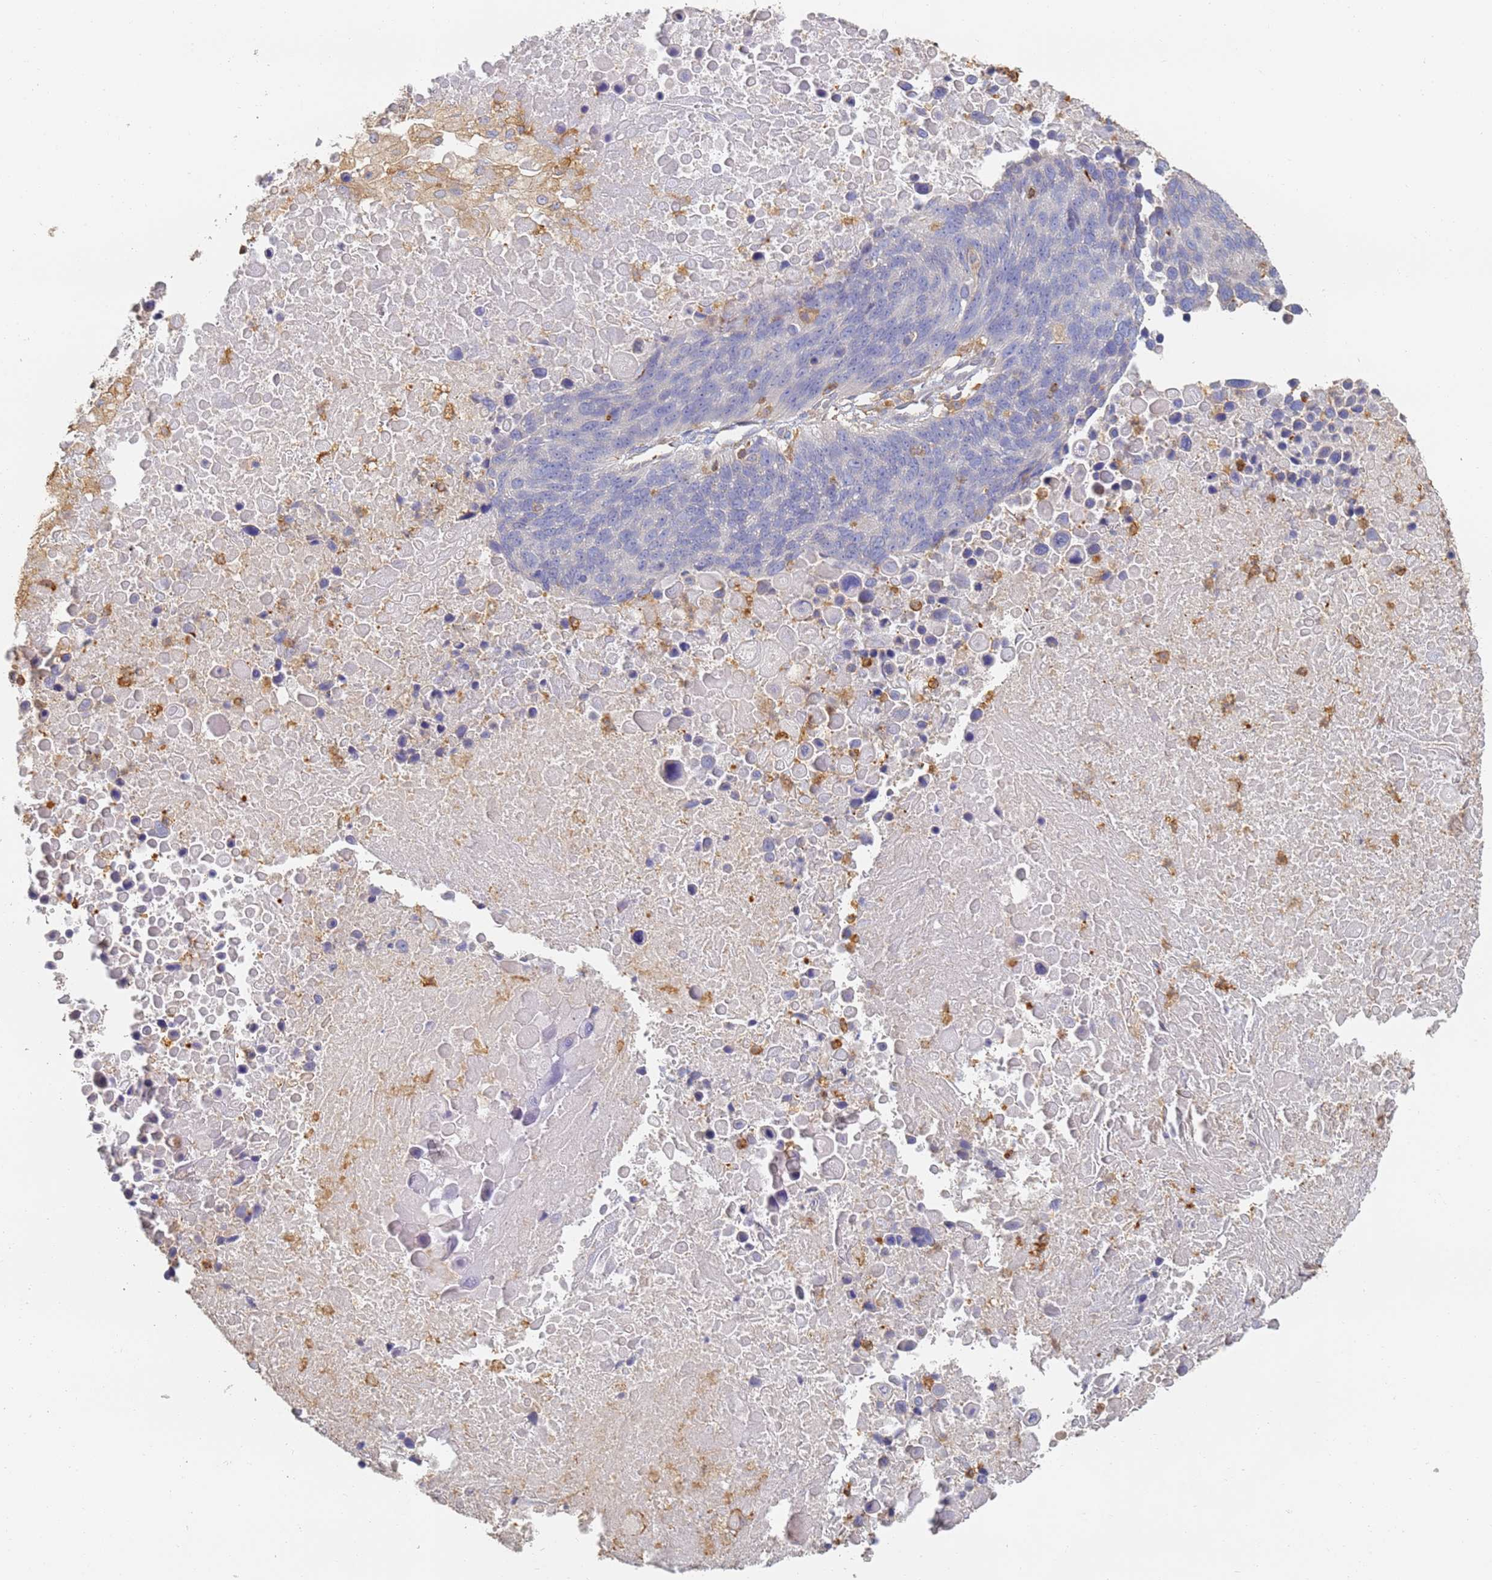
{"staining": {"intensity": "negative", "quantity": "none", "location": "none"}, "tissue": "lung cancer", "cell_type": "Tumor cells", "image_type": "cancer", "snomed": [{"axis": "morphology", "description": "Normal tissue, NOS"}, {"axis": "morphology", "description": "Squamous cell carcinoma, NOS"}, {"axis": "topography", "description": "Lymph node"}, {"axis": "topography", "description": "Lung"}], "caption": "The image displays no significant staining in tumor cells of lung cancer (squamous cell carcinoma).", "gene": "BIN2", "patient": {"sex": "male", "age": 66}}